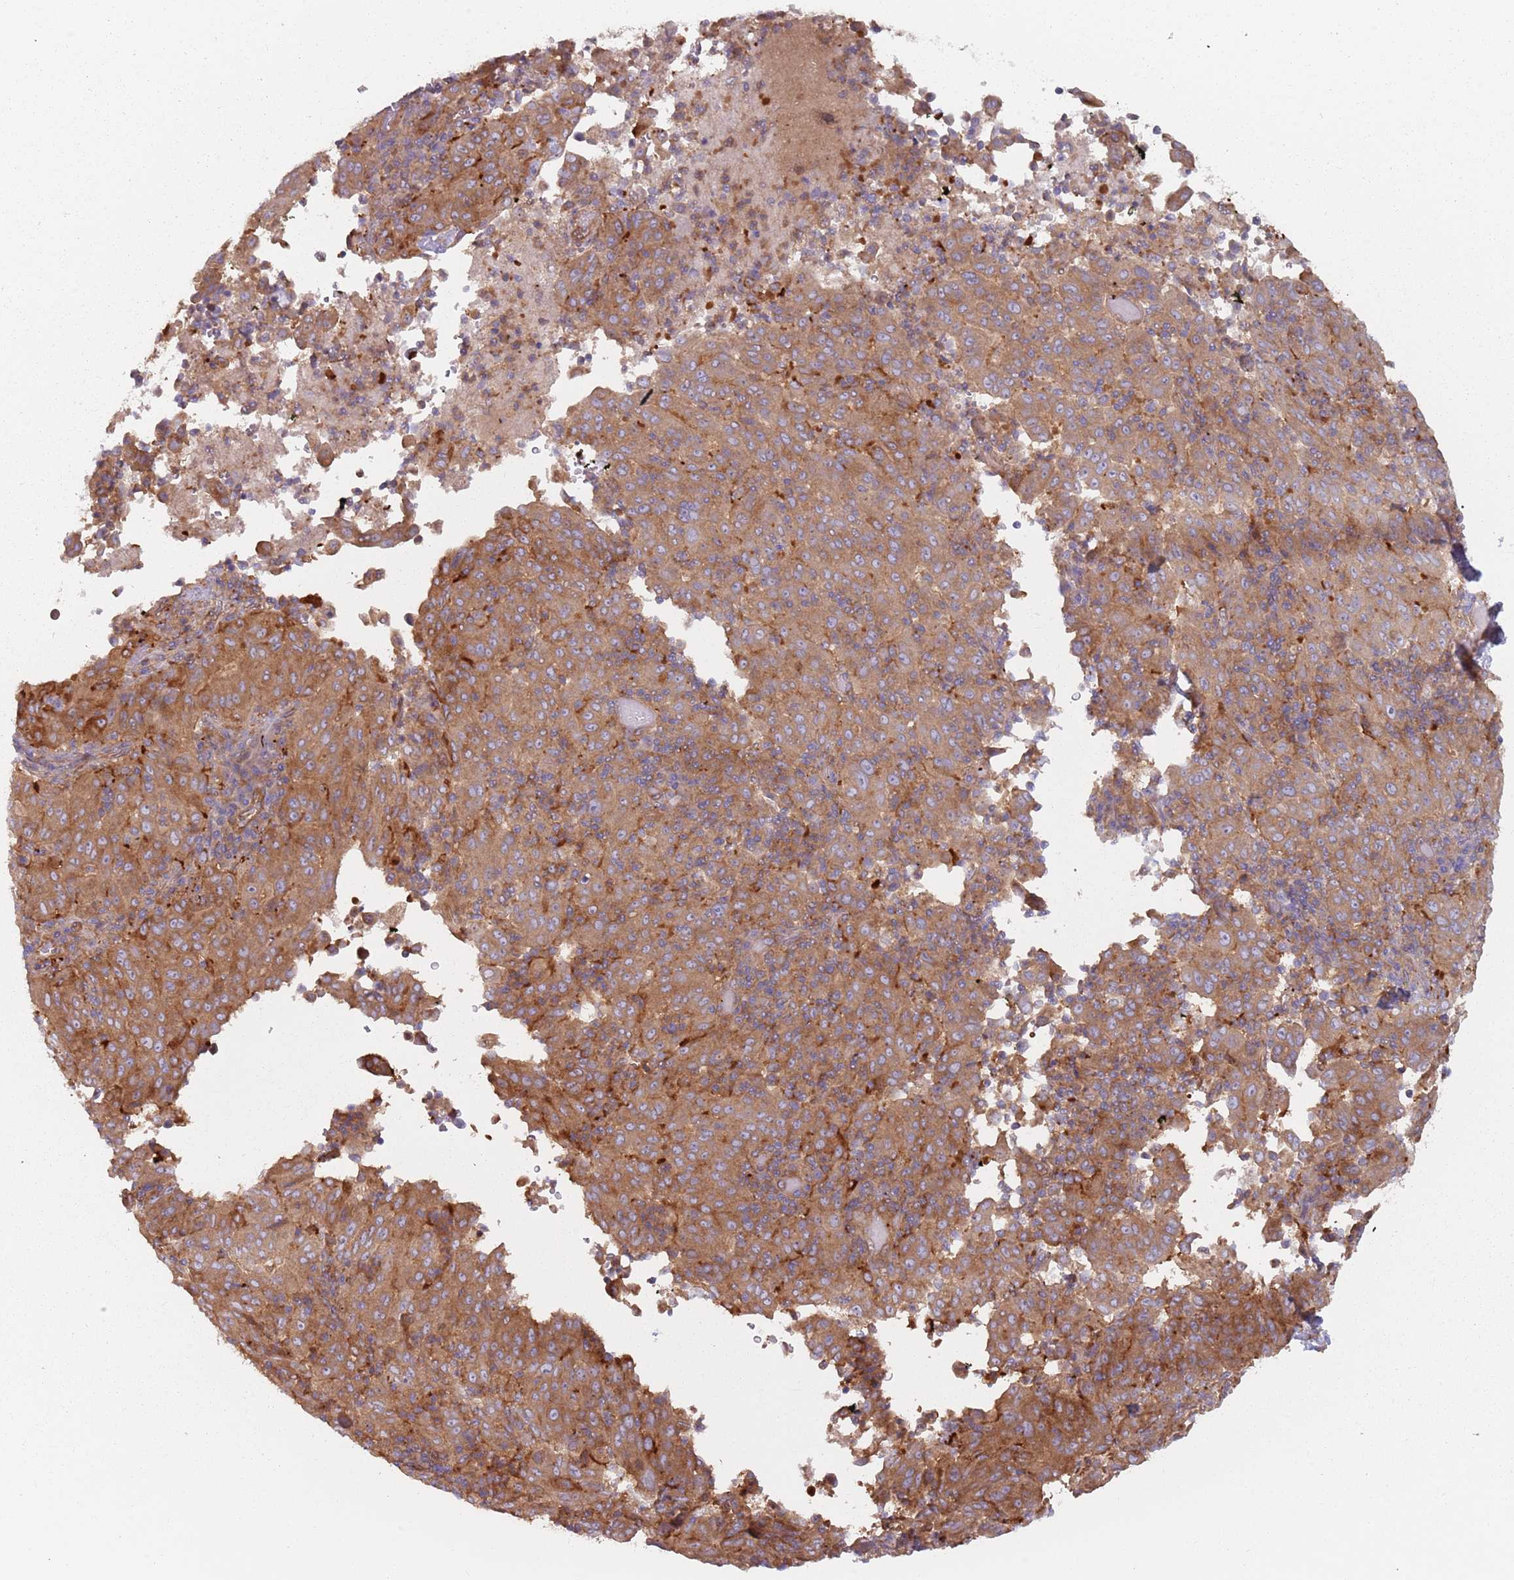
{"staining": {"intensity": "moderate", "quantity": ">75%", "location": "cytoplasmic/membranous"}, "tissue": "pancreatic cancer", "cell_type": "Tumor cells", "image_type": "cancer", "snomed": [{"axis": "morphology", "description": "Adenocarcinoma, NOS"}, {"axis": "topography", "description": "Pancreas"}], "caption": "Immunohistochemical staining of pancreatic adenocarcinoma displays moderate cytoplasmic/membranous protein expression in approximately >75% of tumor cells. Nuclei are stained in blue.", "gene": "SPDL1", "patient": {"sex": "male", "age": 63}}